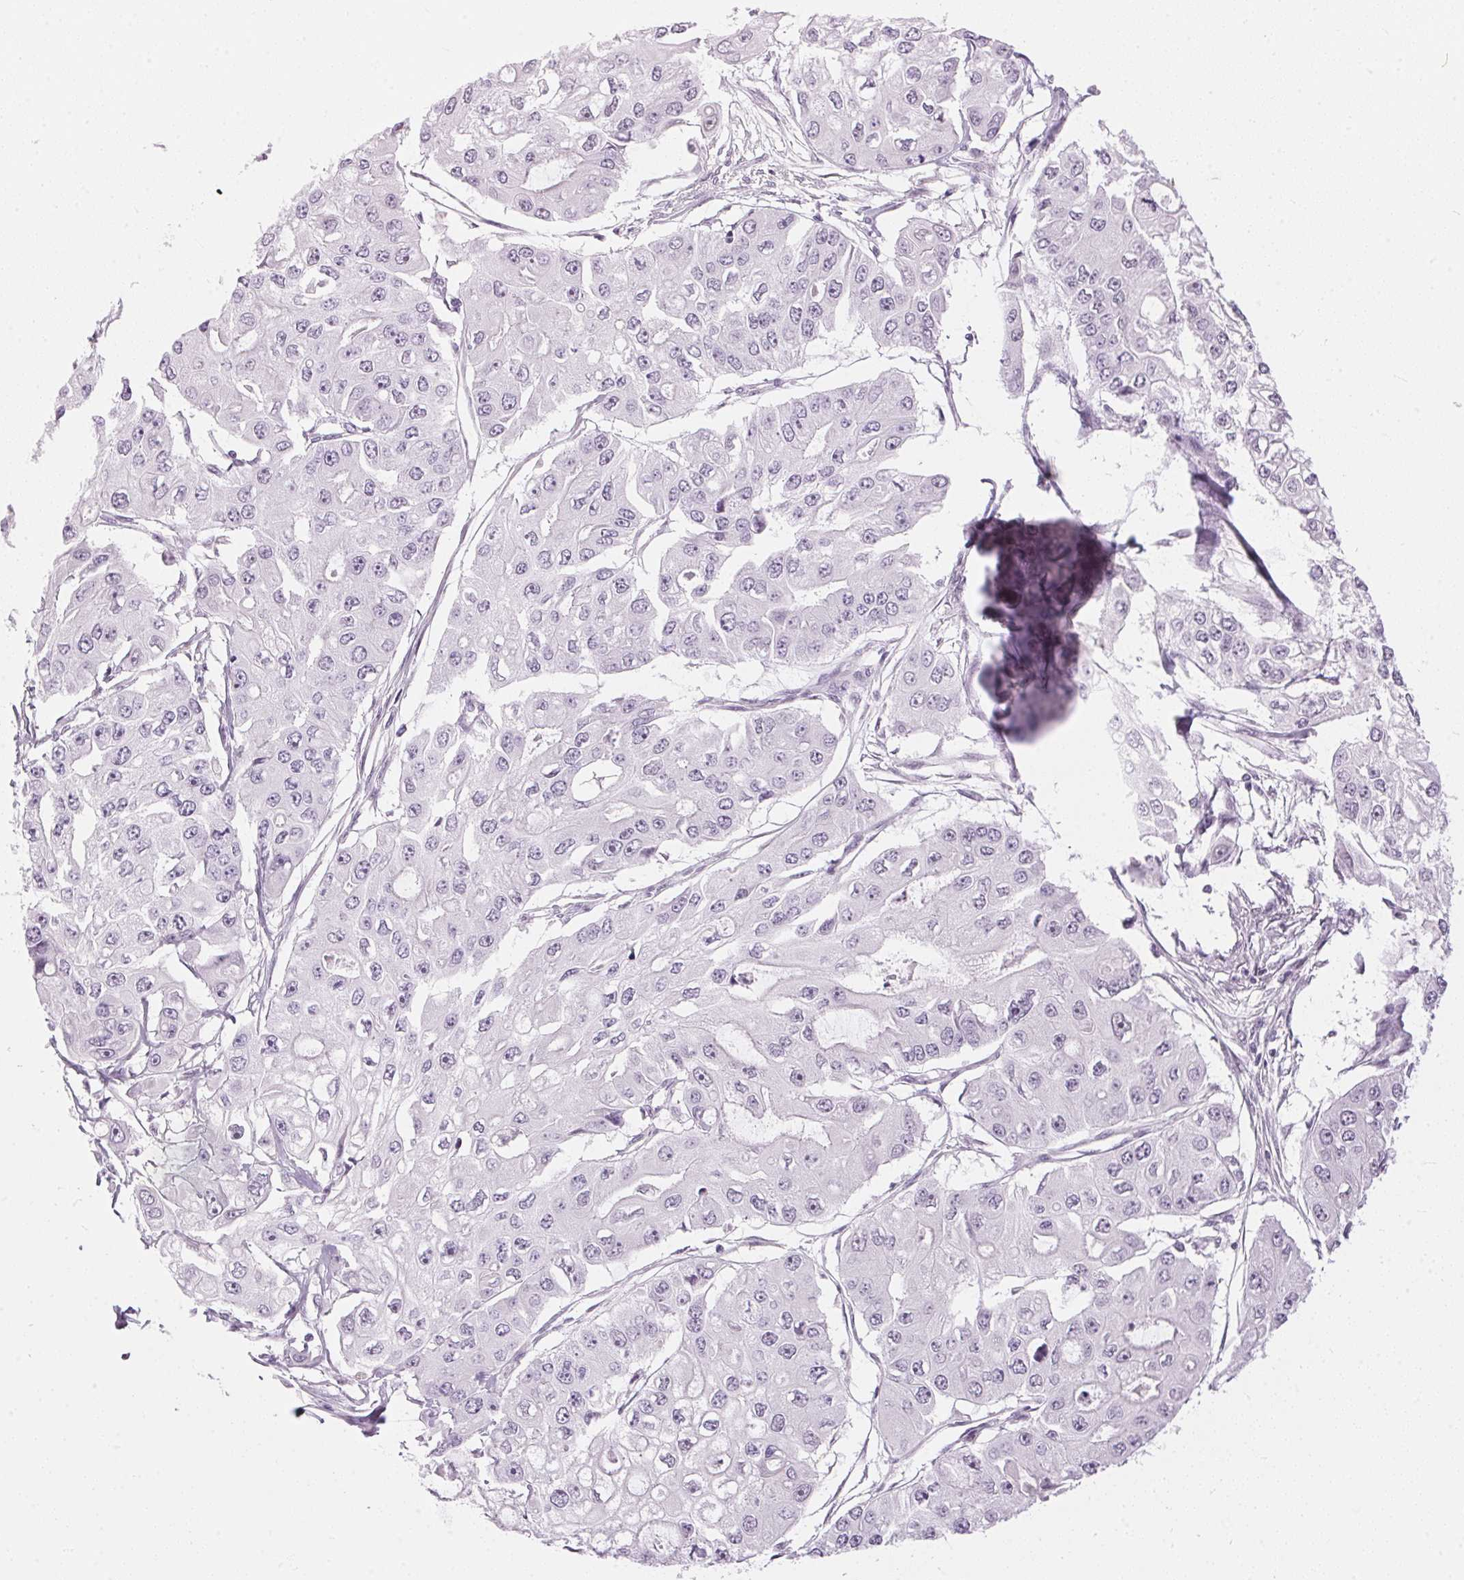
{"staining": {"intensity": "negative", "quantity": "none", "location": "none"}, "tissue": "ovarian cancer", "cell_type": "Tumor cells", "image_type": "cancer", "snomed": [{"axis": "morphology", "description": "Cystadenocarcinoma, serous, NOS"}, {"axis": "topography", "description": "Ovary"}], "caption": "Tumor cells are negative for protein expression in human ovarian cancer. Nuclei are stained in blue.", "gene": "CADPS", "patient": {"sex": "female", "age": 56}}